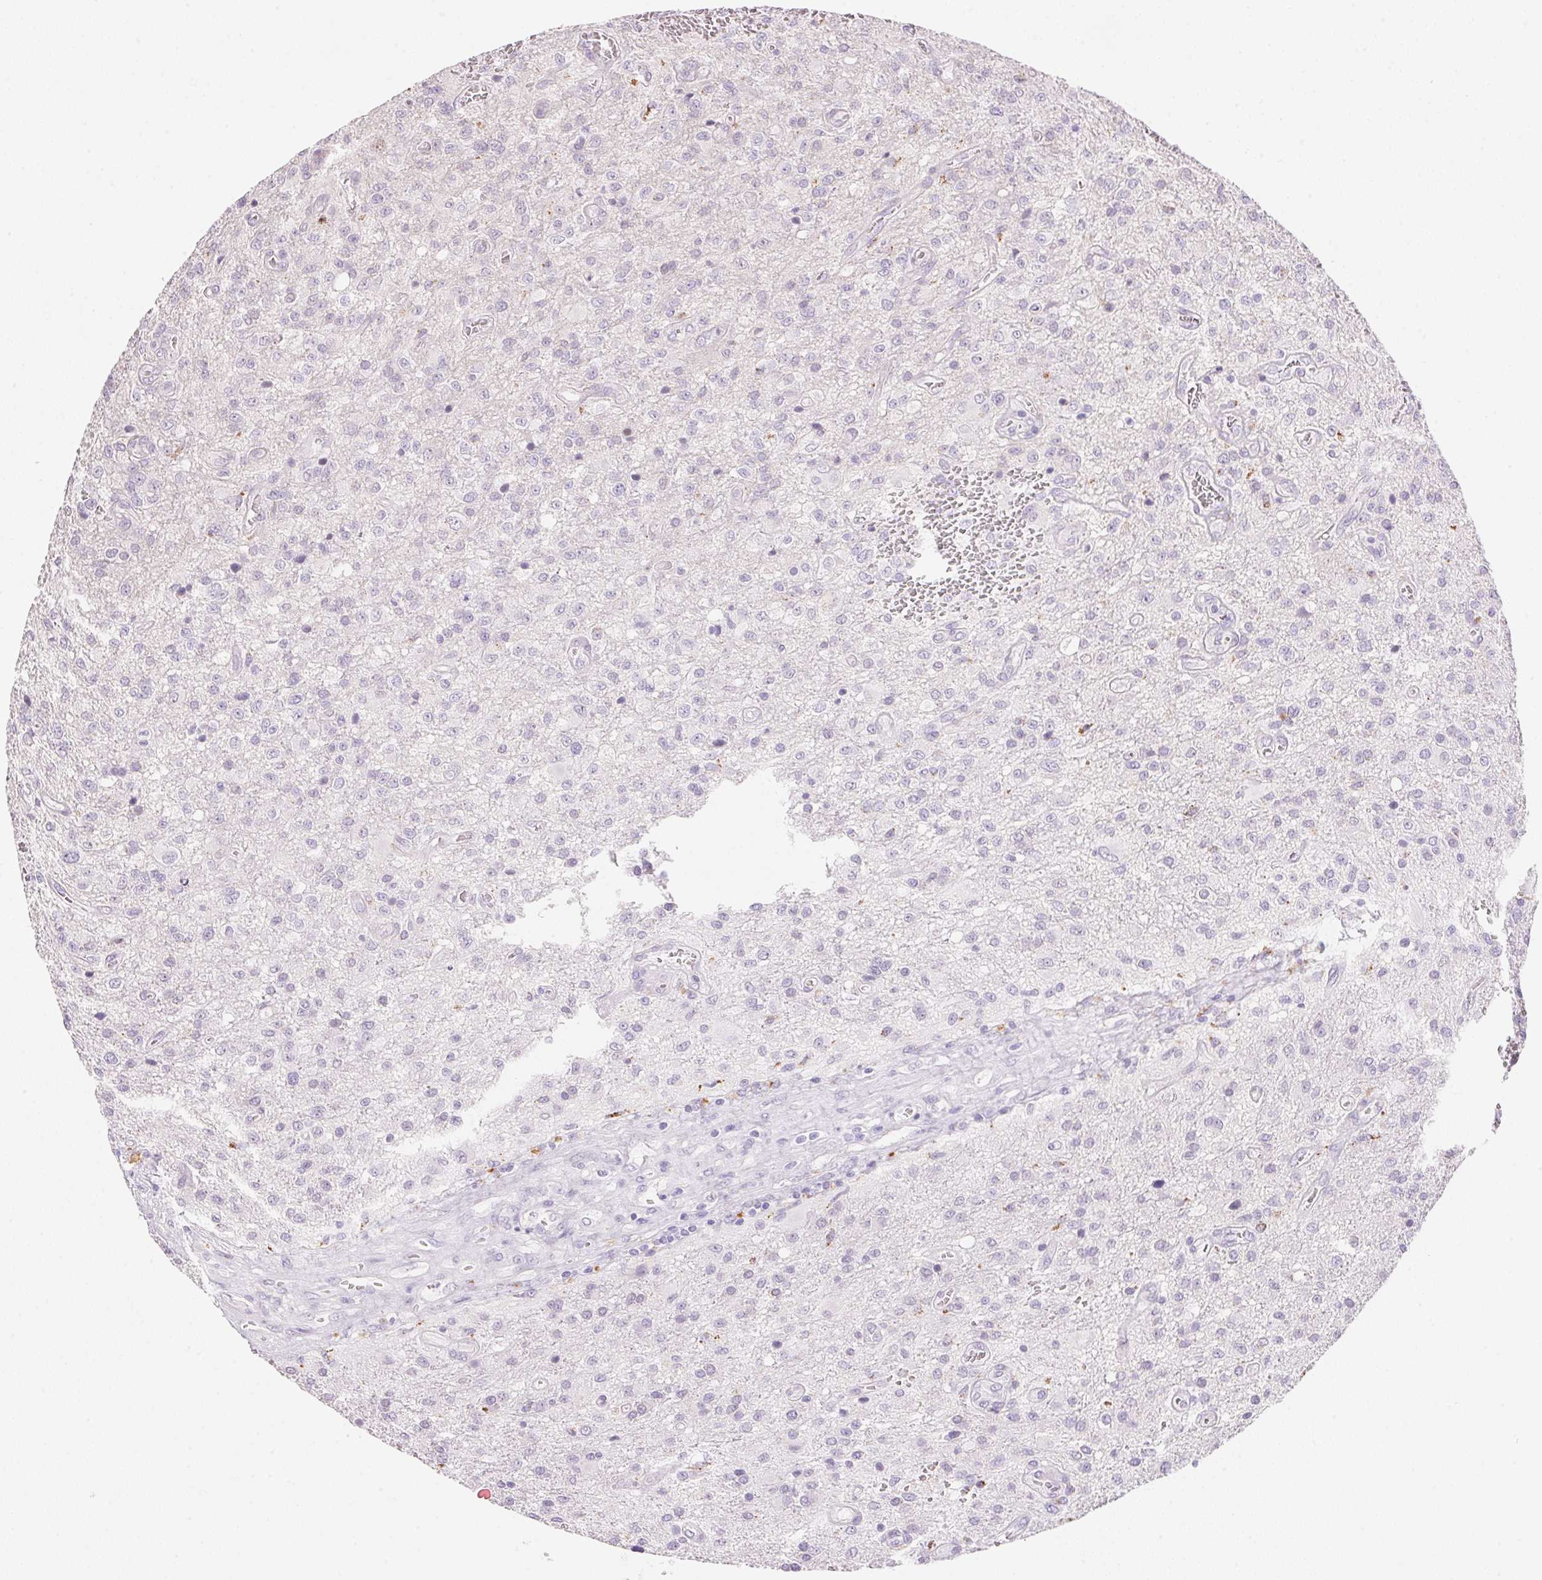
{"staining": {"intensity": "negative", "quantity": "none", "location": "none"}, "tissue": "glioma", "cell_type": "Tumor cells", "image_type": "cancer", "snomed": [{"axis": "morphology", "description": "Glioma, malignant, Low grade"}, {"axis": "topography", "description": "Brain"}], "caption": "Micrograph shows no significant protein expression in tumor cells of low-grade glioma (malignant). (Immunohistochemistry, brightfield microscopy, high magnification).", "gene": "TEKT1", "patient": {"sex": "male", "age": 66}}